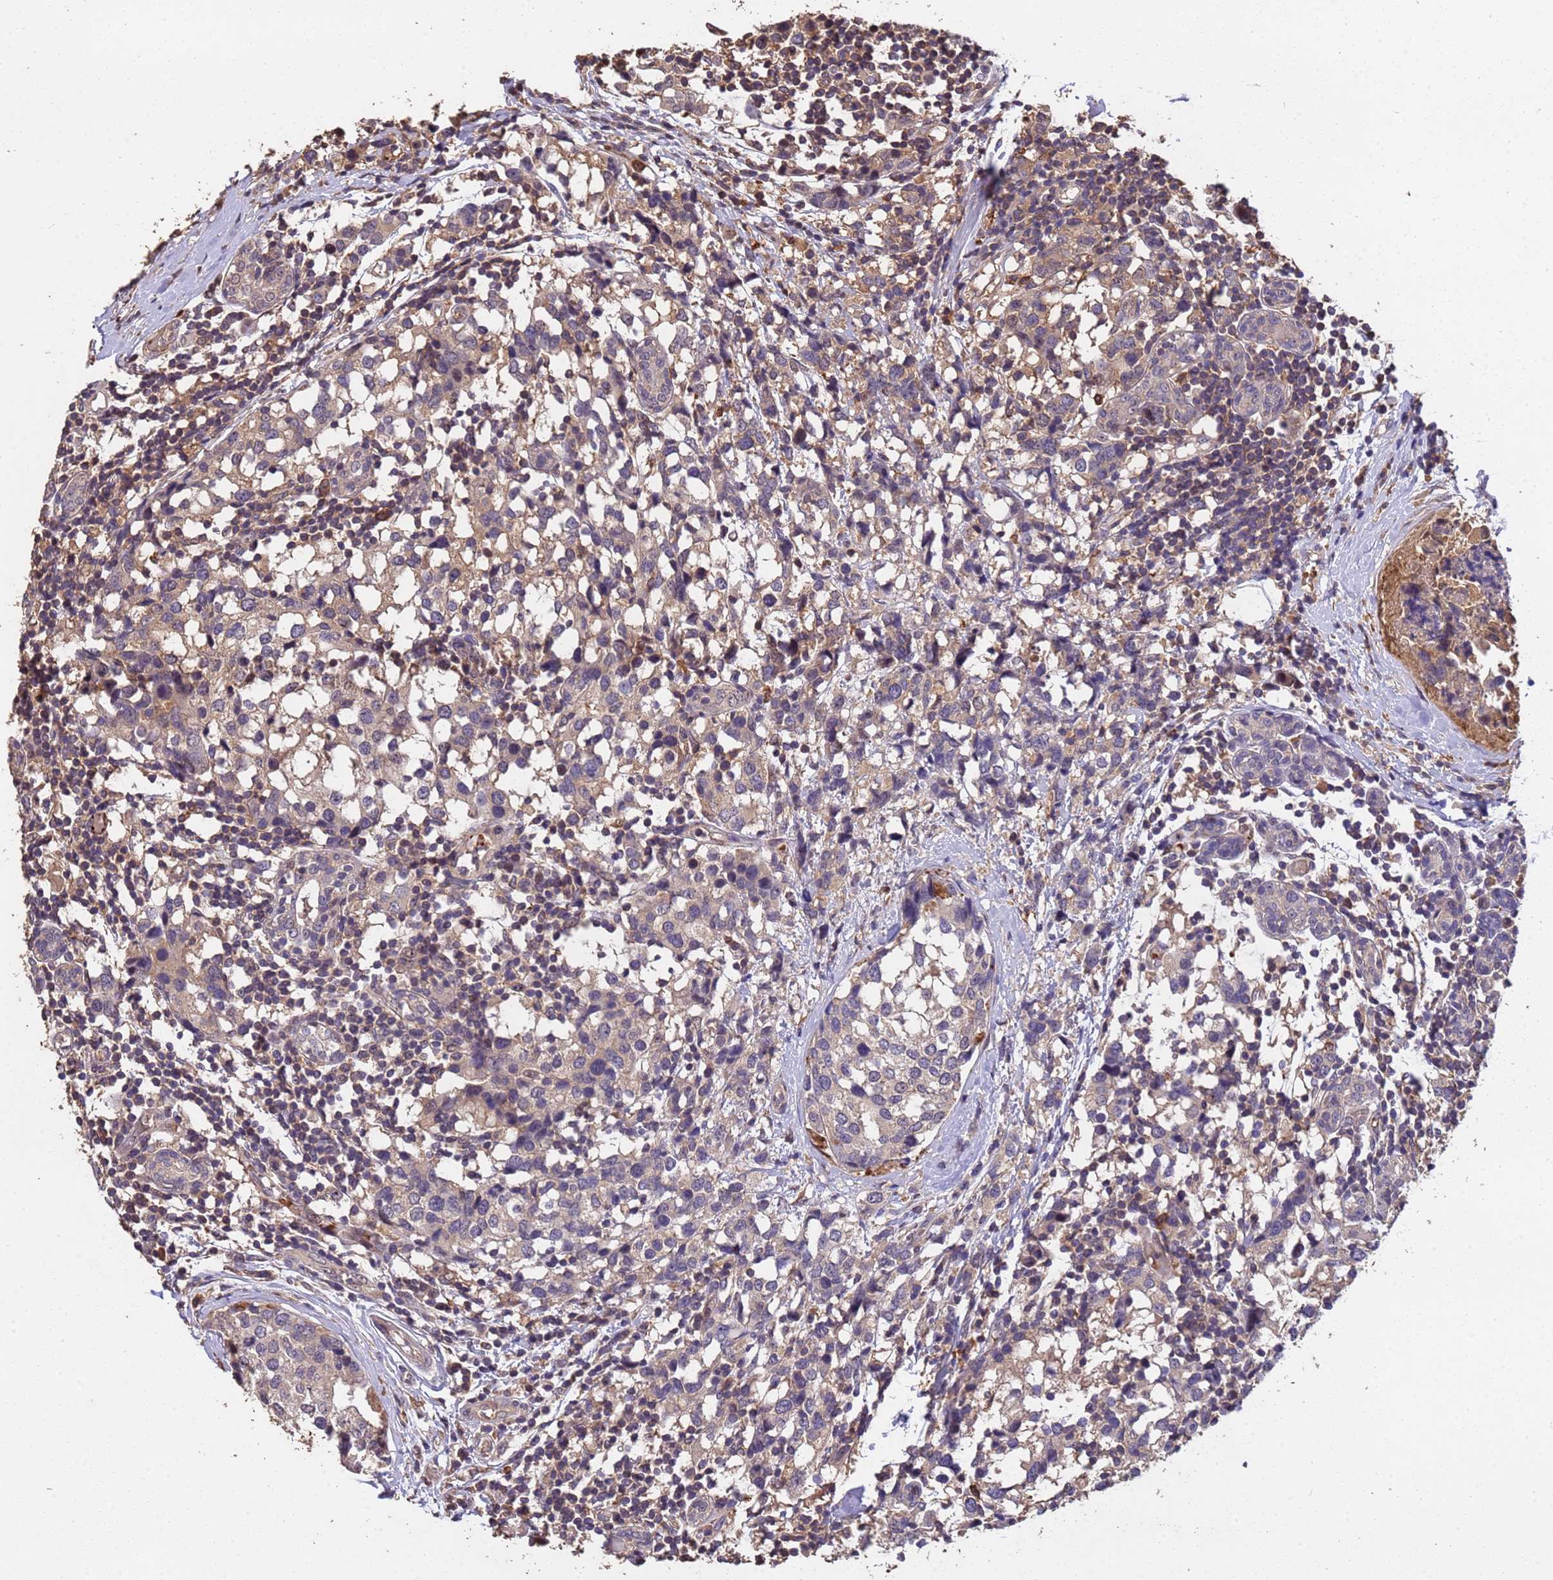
{"staining": {"intensity": "weak", "quantity": "25%-75%", "location": "cytoplasmic/membranous"}, "tissue": "breast cancer", "cell_type": "Tumor cells", "image_type": "cancer", "snomed": [{"axis": "morphology", "description": "Lobular carcinoma"}, {"axis": "topography", "description": "Breast"}], "caption": "Weak cytoplasmic/membranous positivity for a protein is identified in approximately 25%-75% of tumor cells of lobular carcinoma (breast) using immunohistochemistry.", "gene": "CCDC184", "patient": {"sex": "female", "age": 59}}